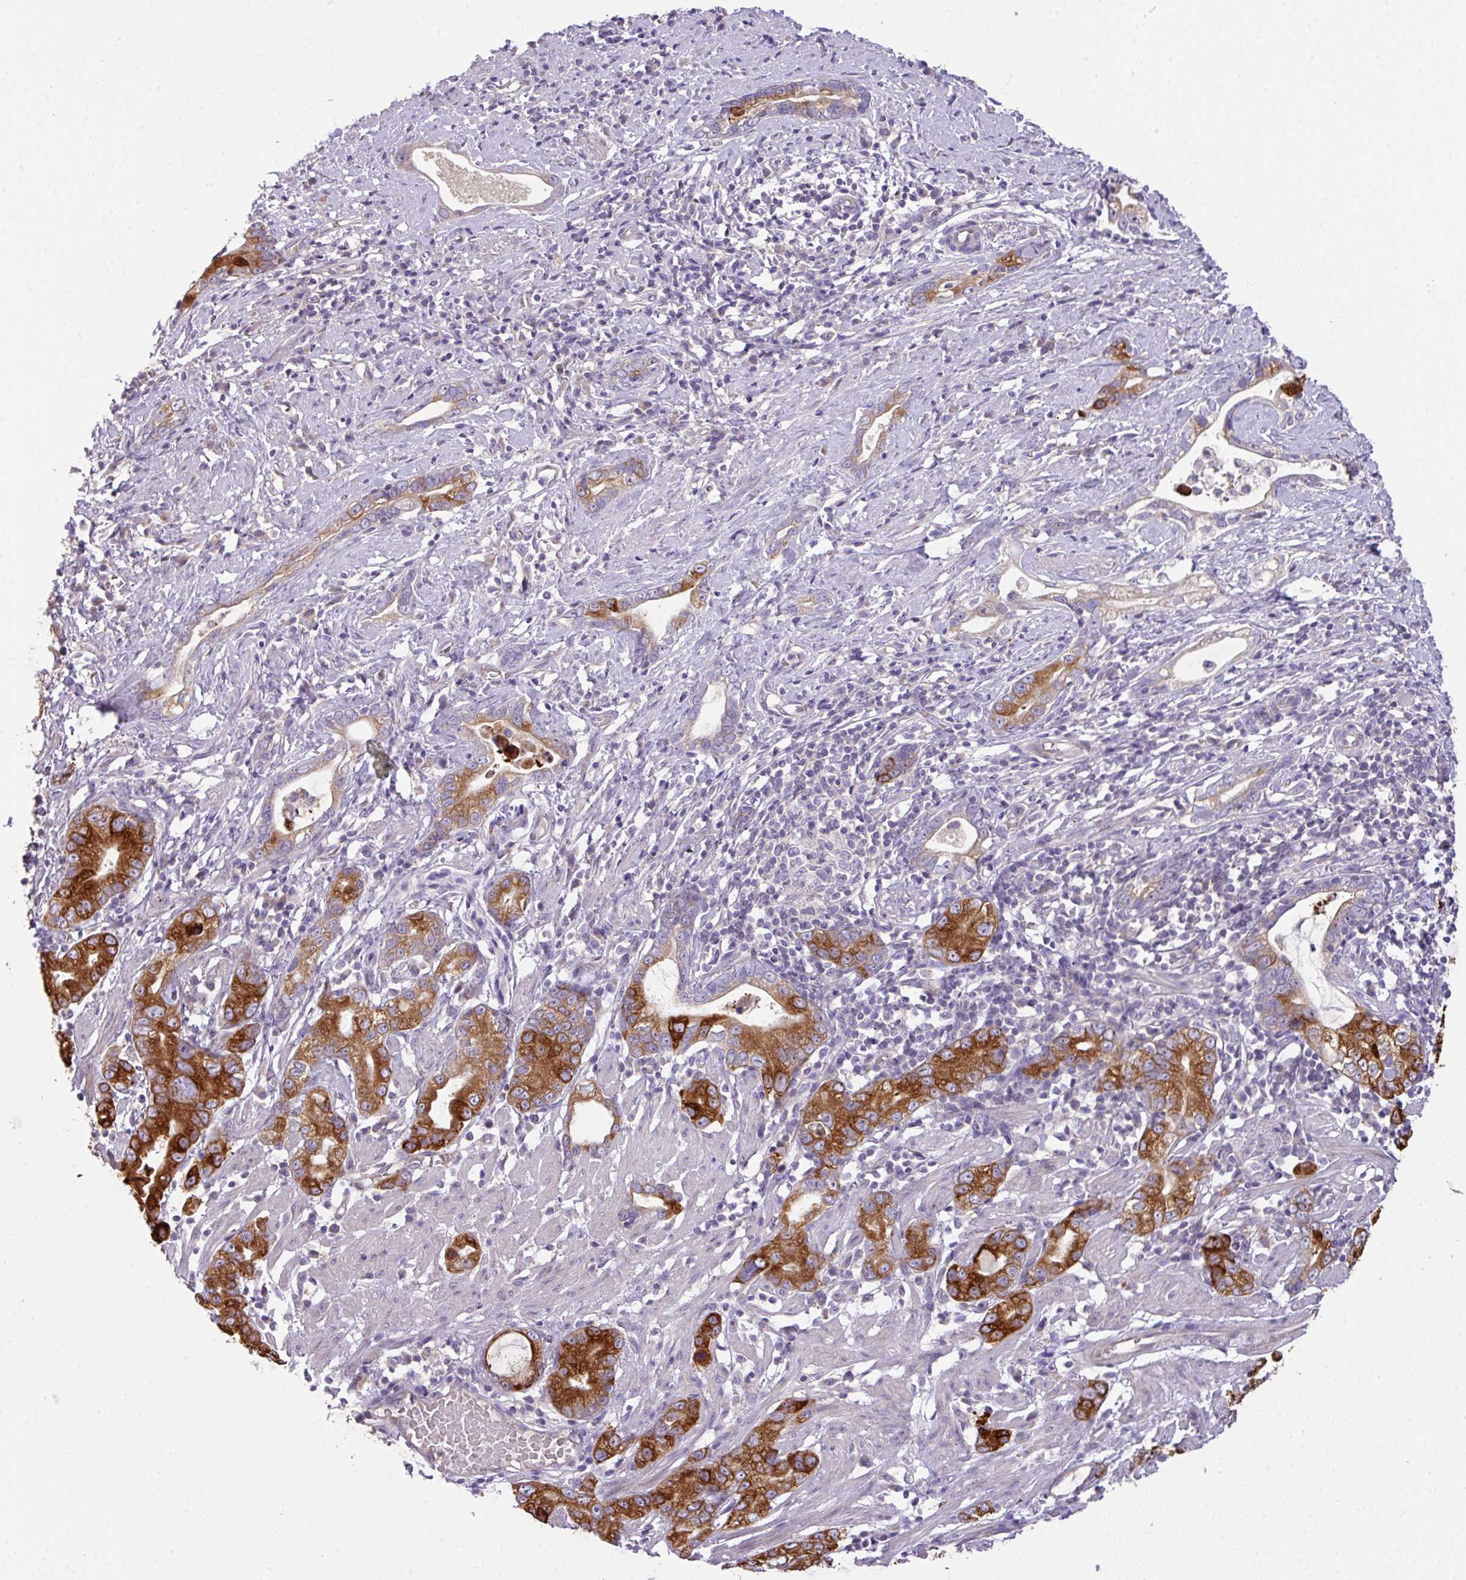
{"staining": {"intensity": "strong", "quantity": ">75%", "location": "cytoplasmic/membranous"}, "tissue": "stomach cancer", "cell_type": "Tumor cells", "image_type": "cancer", "snomed": [{"axis": "morphology", "description": "Adenocarcinoma, NOS"}, {"axis": "topography", "description": "Stomach"}], "caption": "Human adenocarcinoma (stomach) stained for a protein (brown) reveals strong cytoplasmic/membranous positive staining in approximately >75% of tumor cells.", "gene": "PIK3R5", "patient": {"sex": "male", "age": 55}}